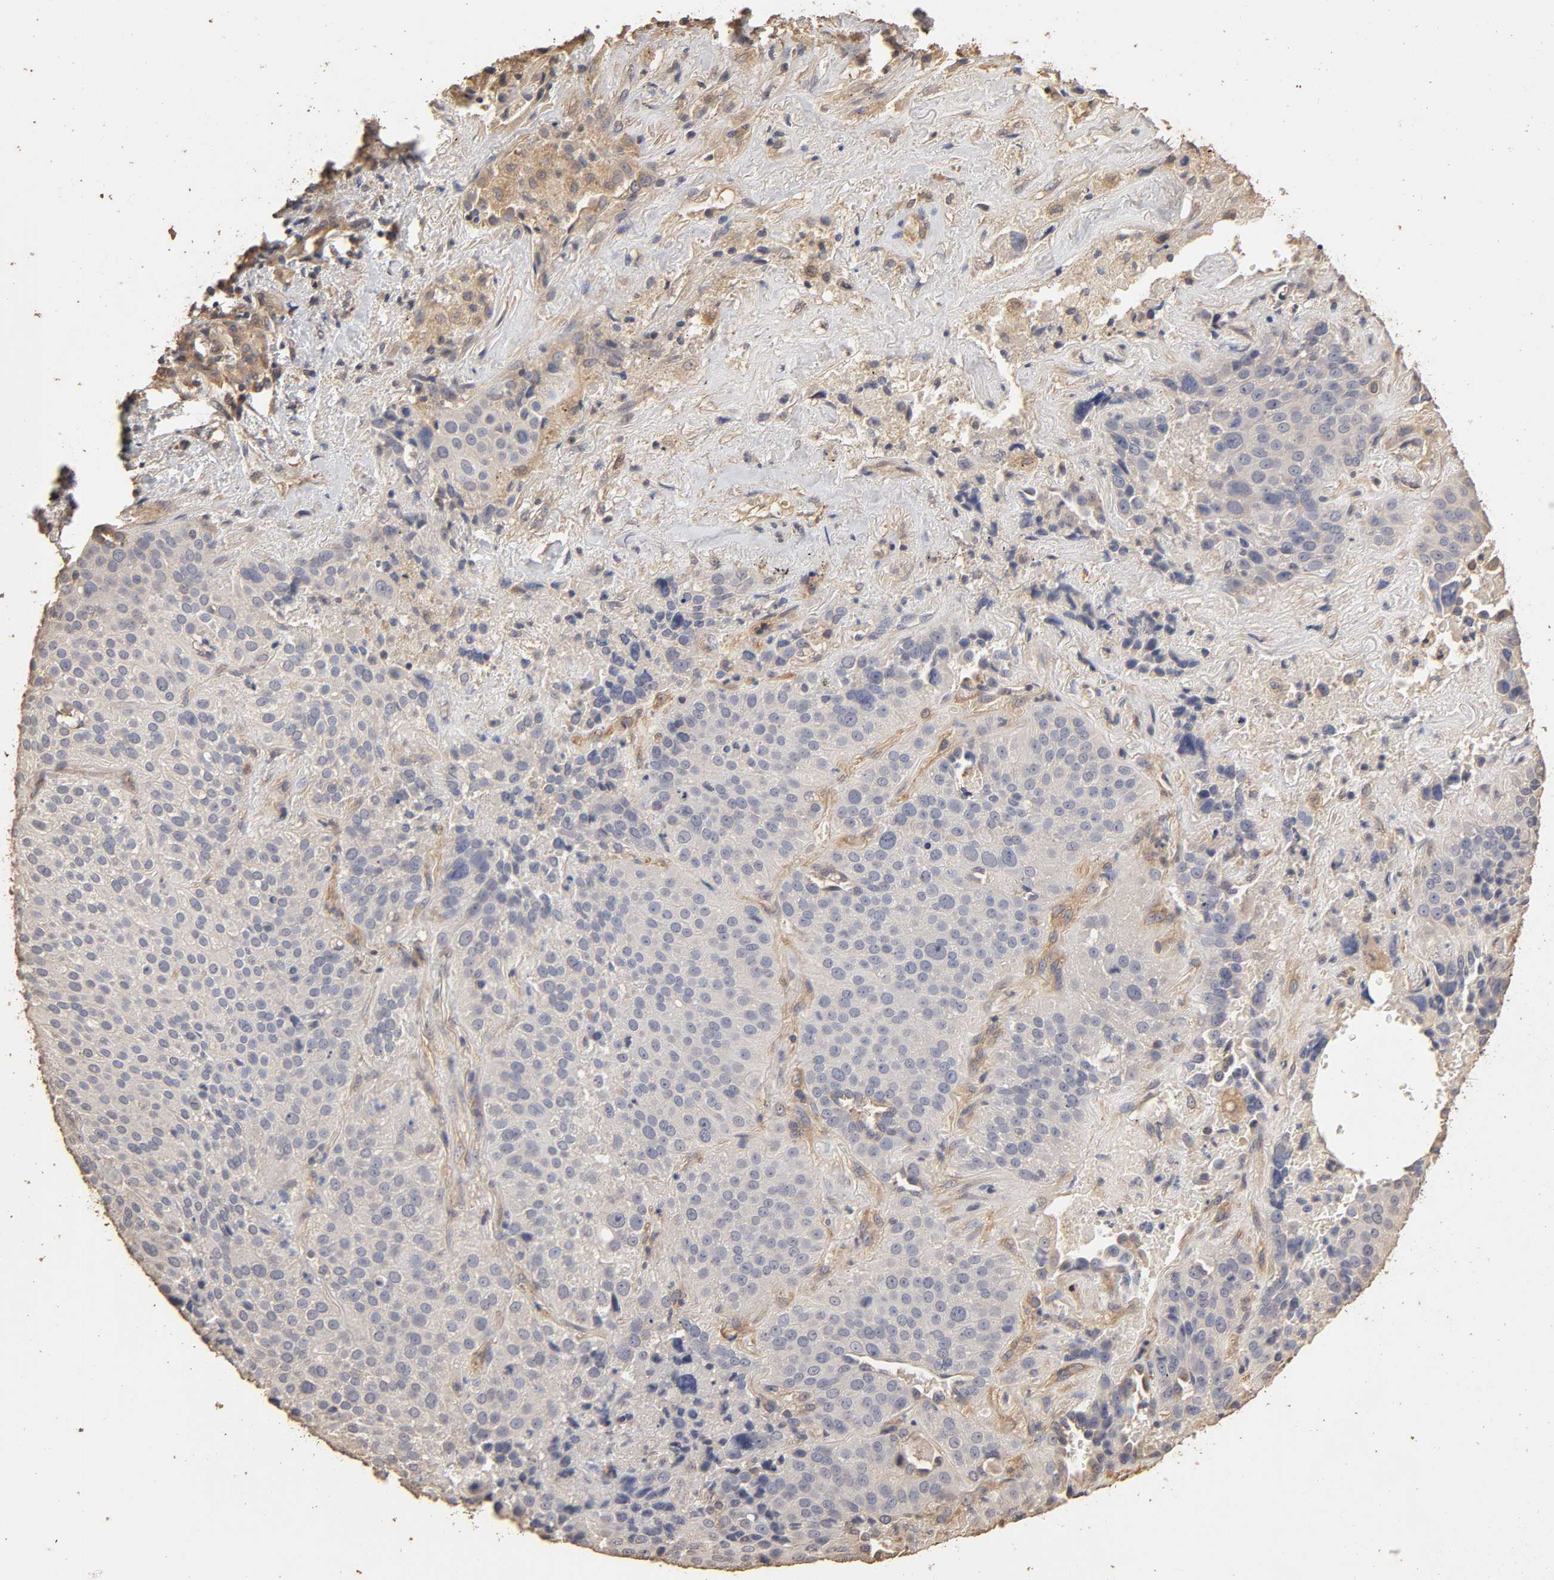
{"staining": {"intensity": "negative", "quantity": "none", "location": "none"}, "tissue": "lung cancer", "cell_type": "Tumor cells", "image_type": "cancer", "snomed": [{"axis": "morphology", "description": "Squamous cell carcinoma, NOS"}, {"axis": "topography", "description": "Lung"}], "caption": "Photomicrograph shows no significant protein staining in tumor cells of lung cancer (squamous cell carcinoma).", "gene": "VSIG4", "patient": {"sex": "male", "age": 54}}